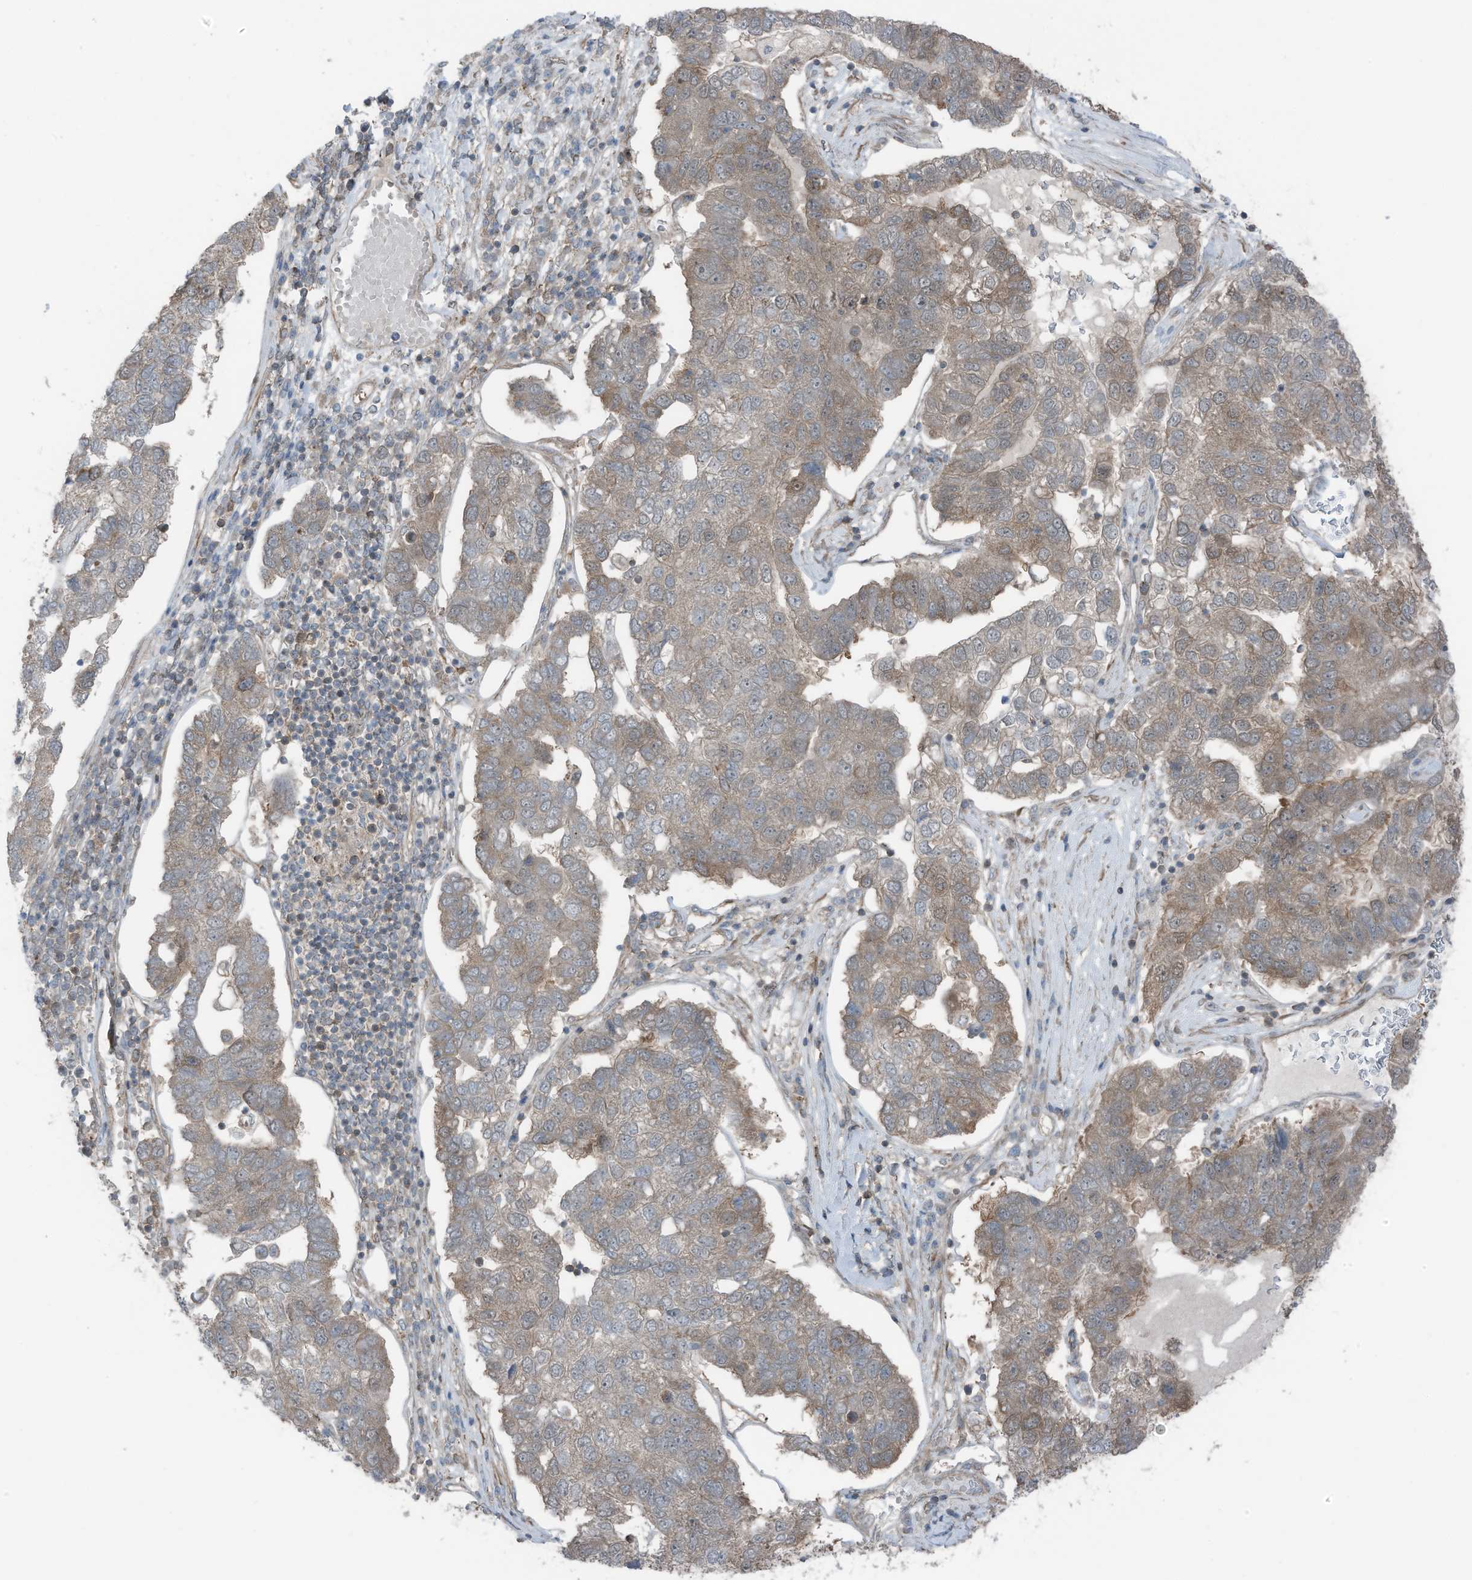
{"staining": {"intensity": "weak", "quantity": "25%-75%", "location": "cytoplasmic/membranous"}, "tissue": "pancreatic cancer", "cell_type": "Tumor cells", "image_type": "cancer", "snomed": [{"axis": "morphology", "description": "Adenocarcinoma, NOS"}, {"axis": "topography", "description": "Pancreas"}], "caption": "Pancreatic cancer stained for a protein (brown) shows weak cytoplasmic/membranous positive positivity in about 25%-75% of tumor cells.", "gene": "TXNDC9", "patient": {"sex": "female", "age": 61}}